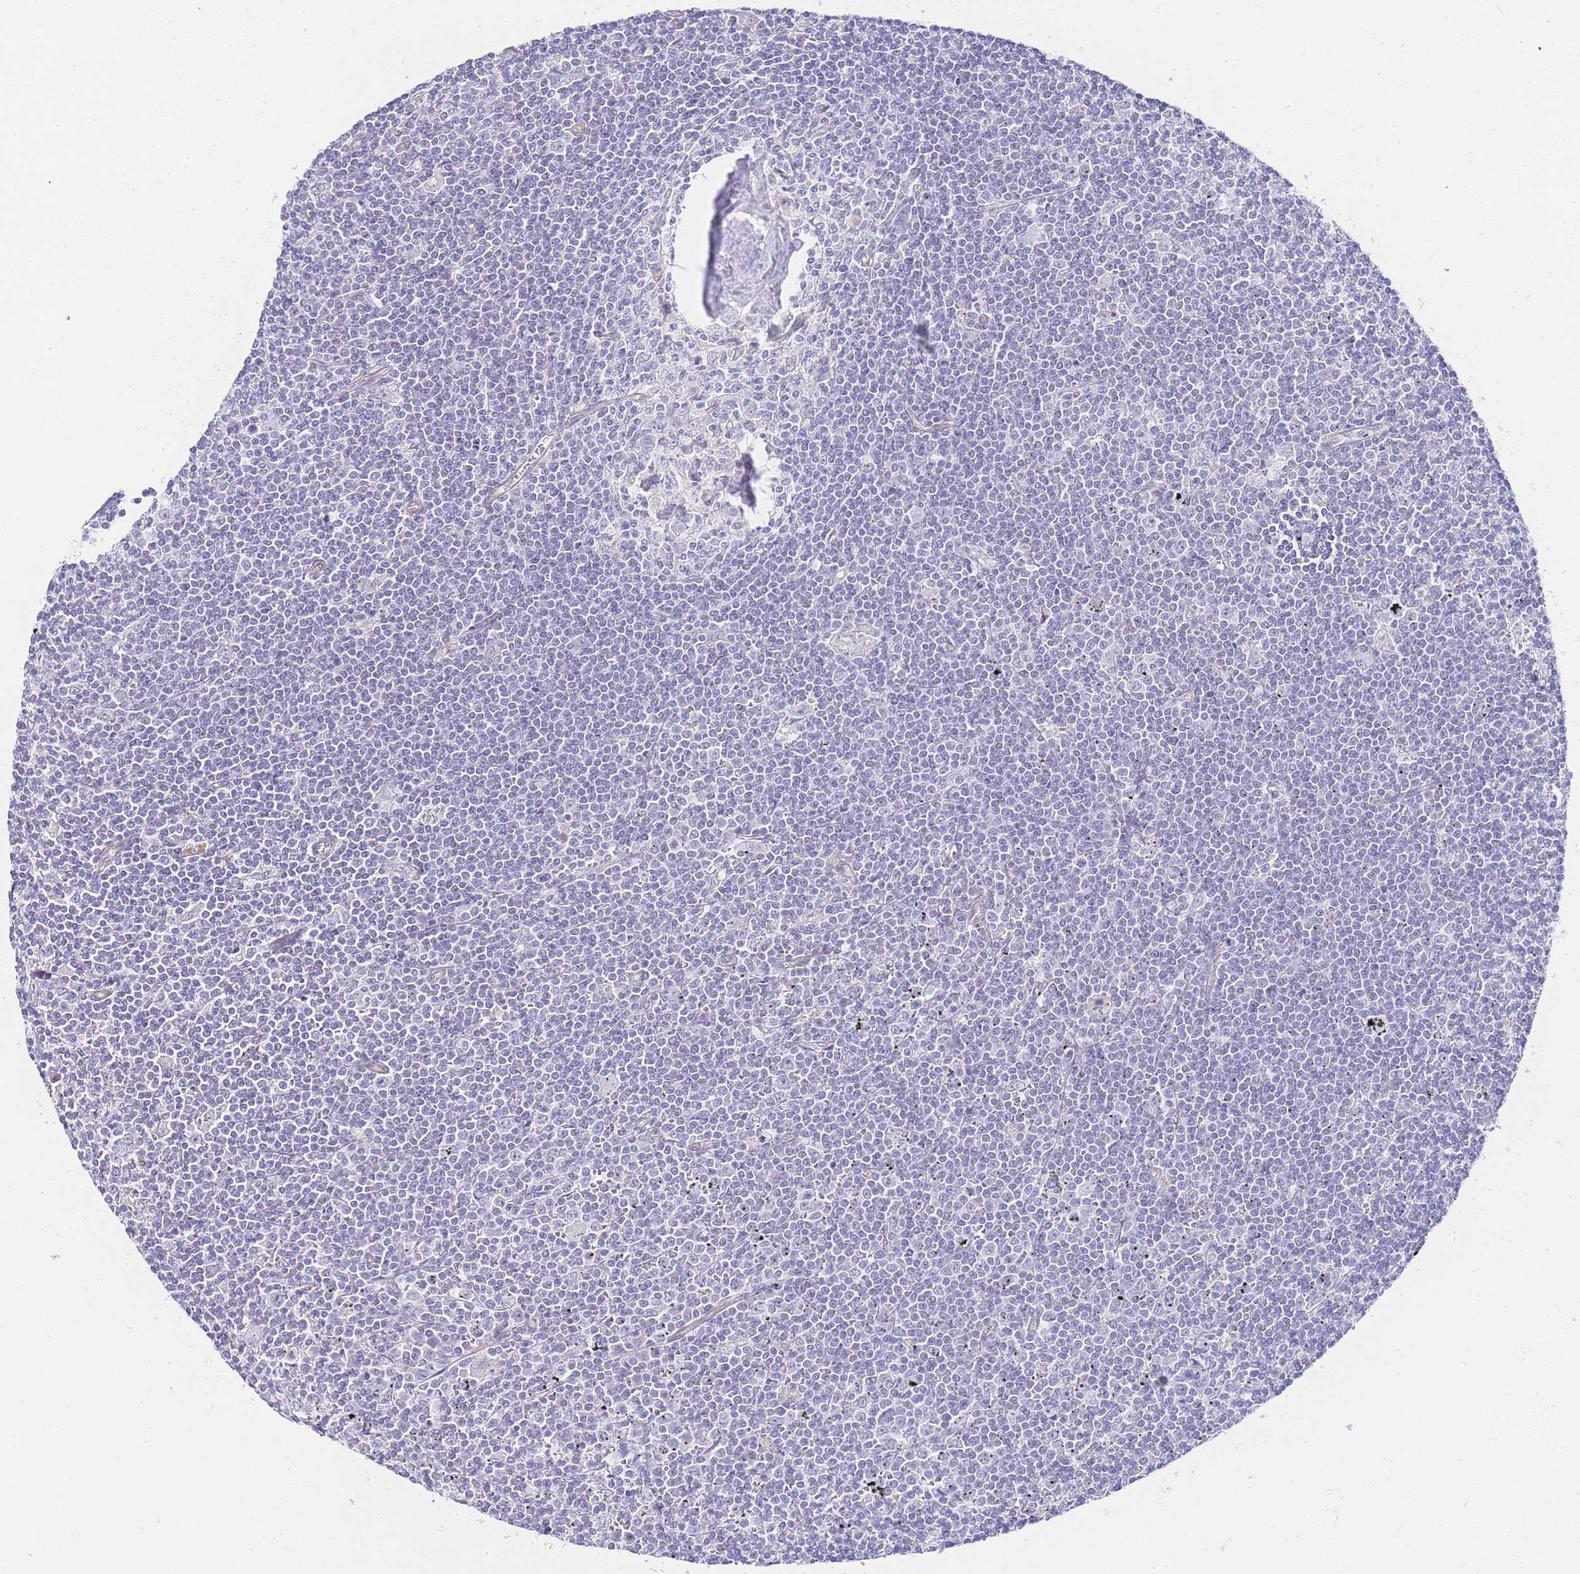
{"staining": {"intensity": "negative", "quantity": "none", "location": "none"}, "tissue": "lymphoma", "cell_type": "Tumor cells", "image_type": "cancer", "snomed": [{"axis": "morphology", "description": "Malignant lymphoma, non-Hodgkin's type, Low grade"}, {"axis": "topography", "description": "Spleen"}], "caption": "IHC of human lymphoma demonstrates no staining in tumor cells.", "gene": "PDCD7", "patient": {"sex": "male", "age": 76}}